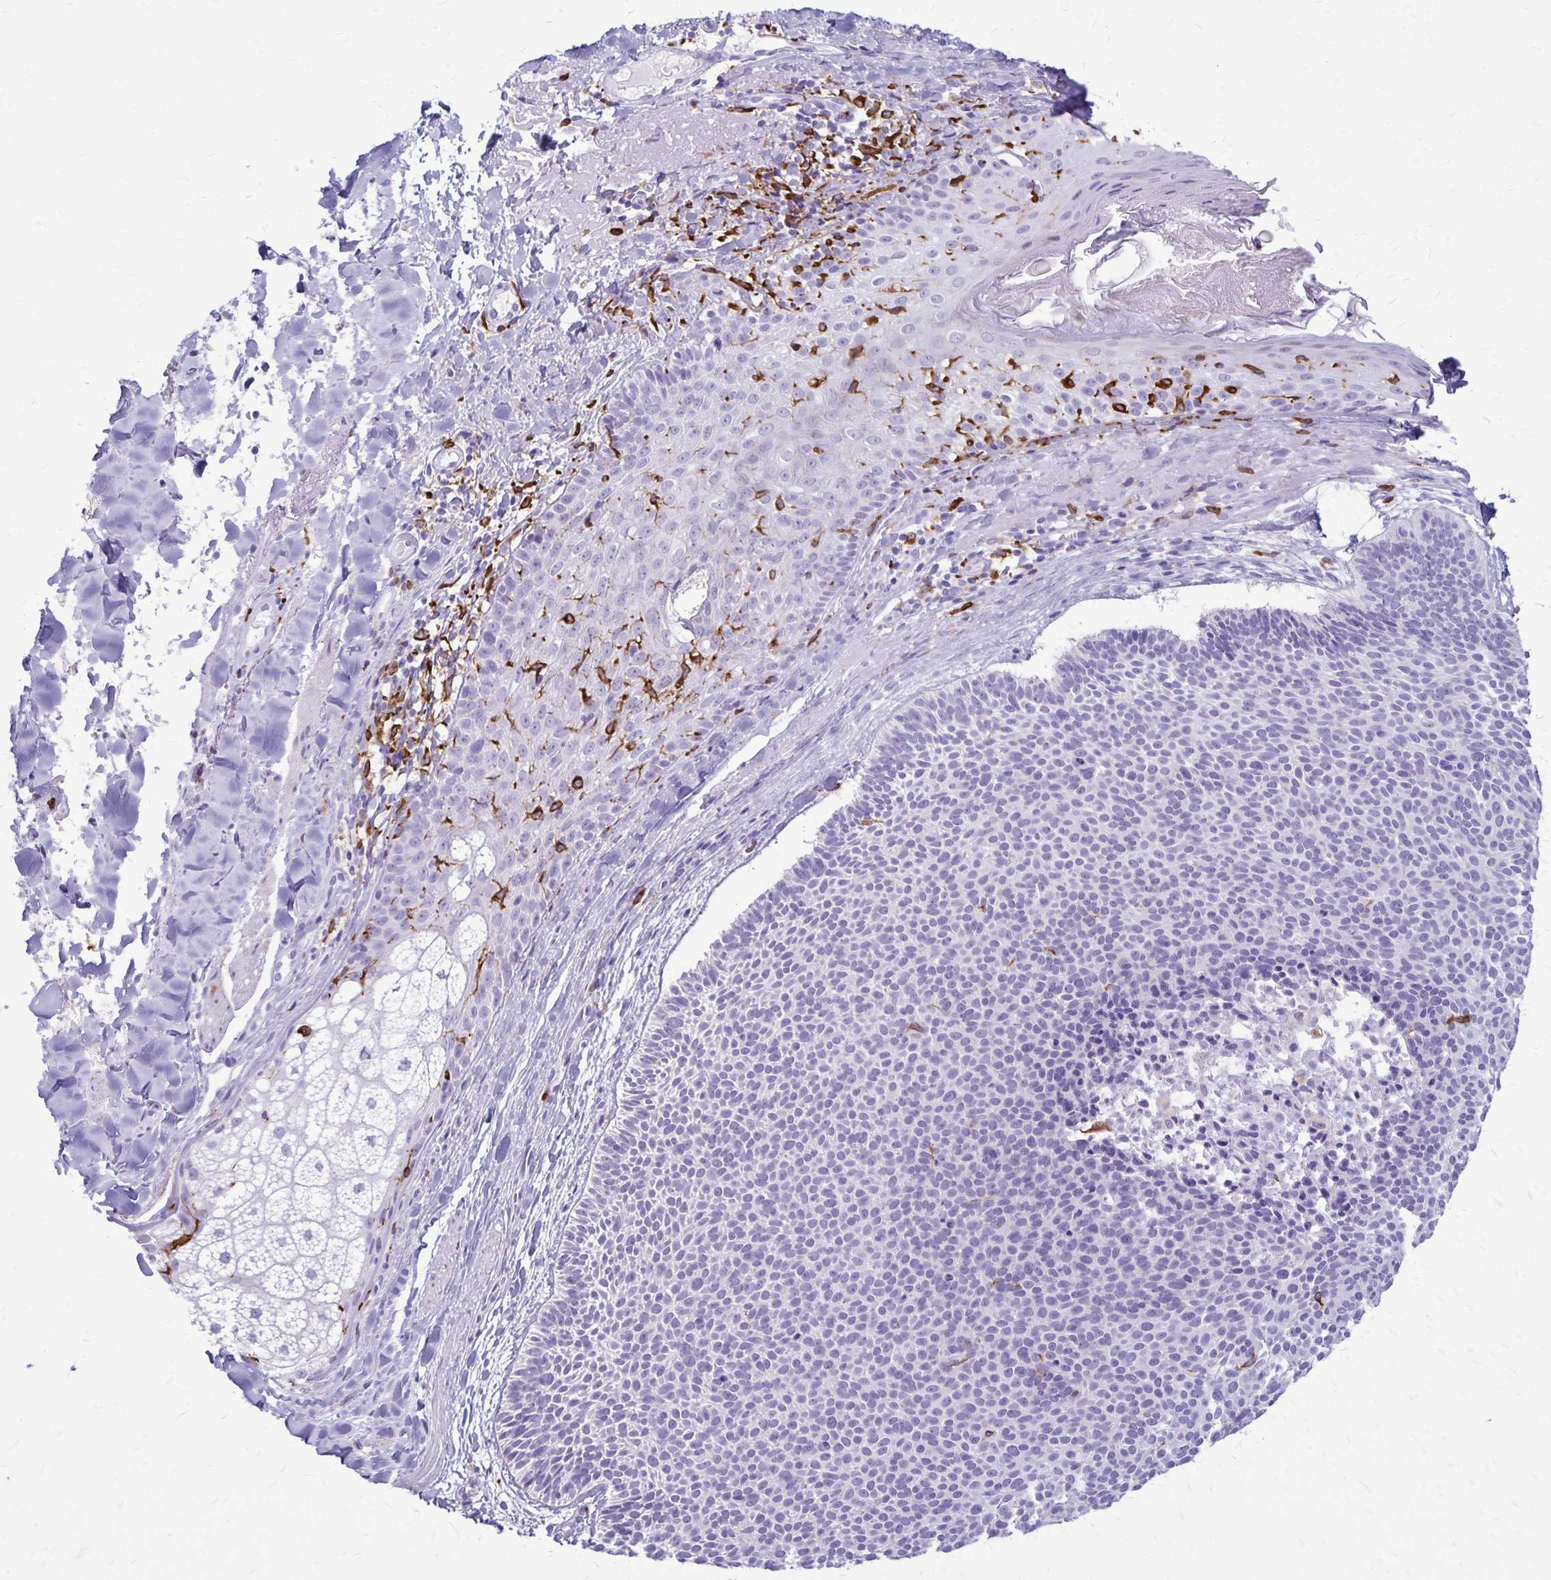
{"staining": {"intensity": "negative", "quantity": "none", "location": "none"}, "tissue": "skin cancer", "cell_type": "Tumor cells", "image_type": "cancer", "snomed": [{"axis": "morphology", "description": "Basal cell carcinoma"}, {"axis": "topography", "description": "Skin"}], "caption": "A photomicrograph of skin cancer stained for a protein reveals no brown staining in tumor cells. (DAB (3,3'-diaminobenzidine) immunohistochemistry (IHC), high magnification).", "gene": "RTN1", "patient": {"sex": "male", "age": 82}}